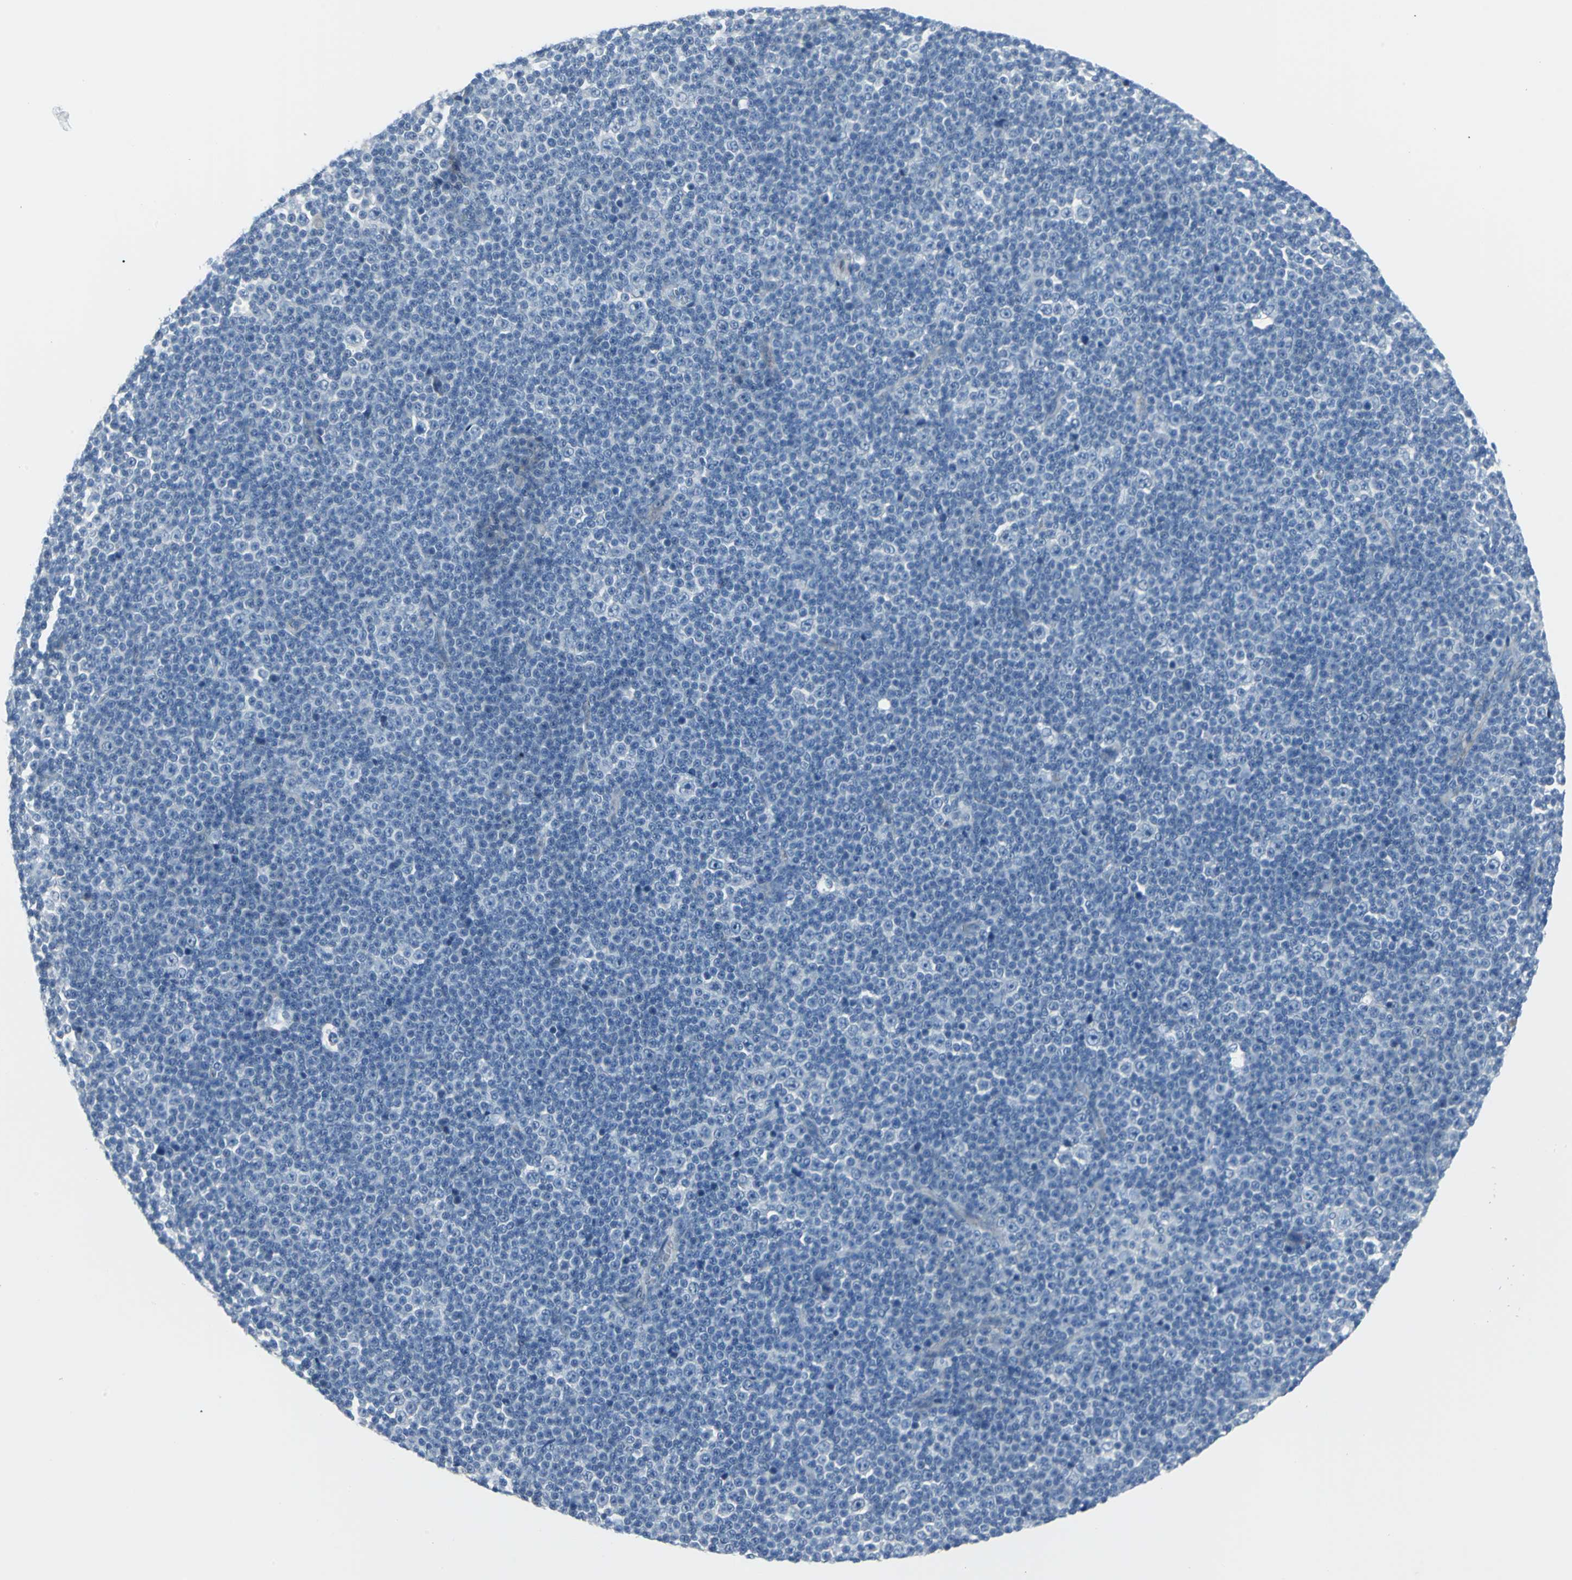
{"staining": {"intensity": "negative", "quantity": "none", "location": "none"}, "tissue": "lymphoma", "cell_type": "Tumor cells", "image_type": "cancer", "snomed": [{"axis": "morphology", "description": "Malignant lymphoma, non-Hodgkin's type, Low grade"}, {"axis": "topography", "description": "Lymph node"}], "caption": "Image shows no significant protein expression in tumor cells of low-grade malignant lymphoma, non-Hodgkin's type.", "gene": "DNAI2", "patient": {"sex": "female", "age": 67}}